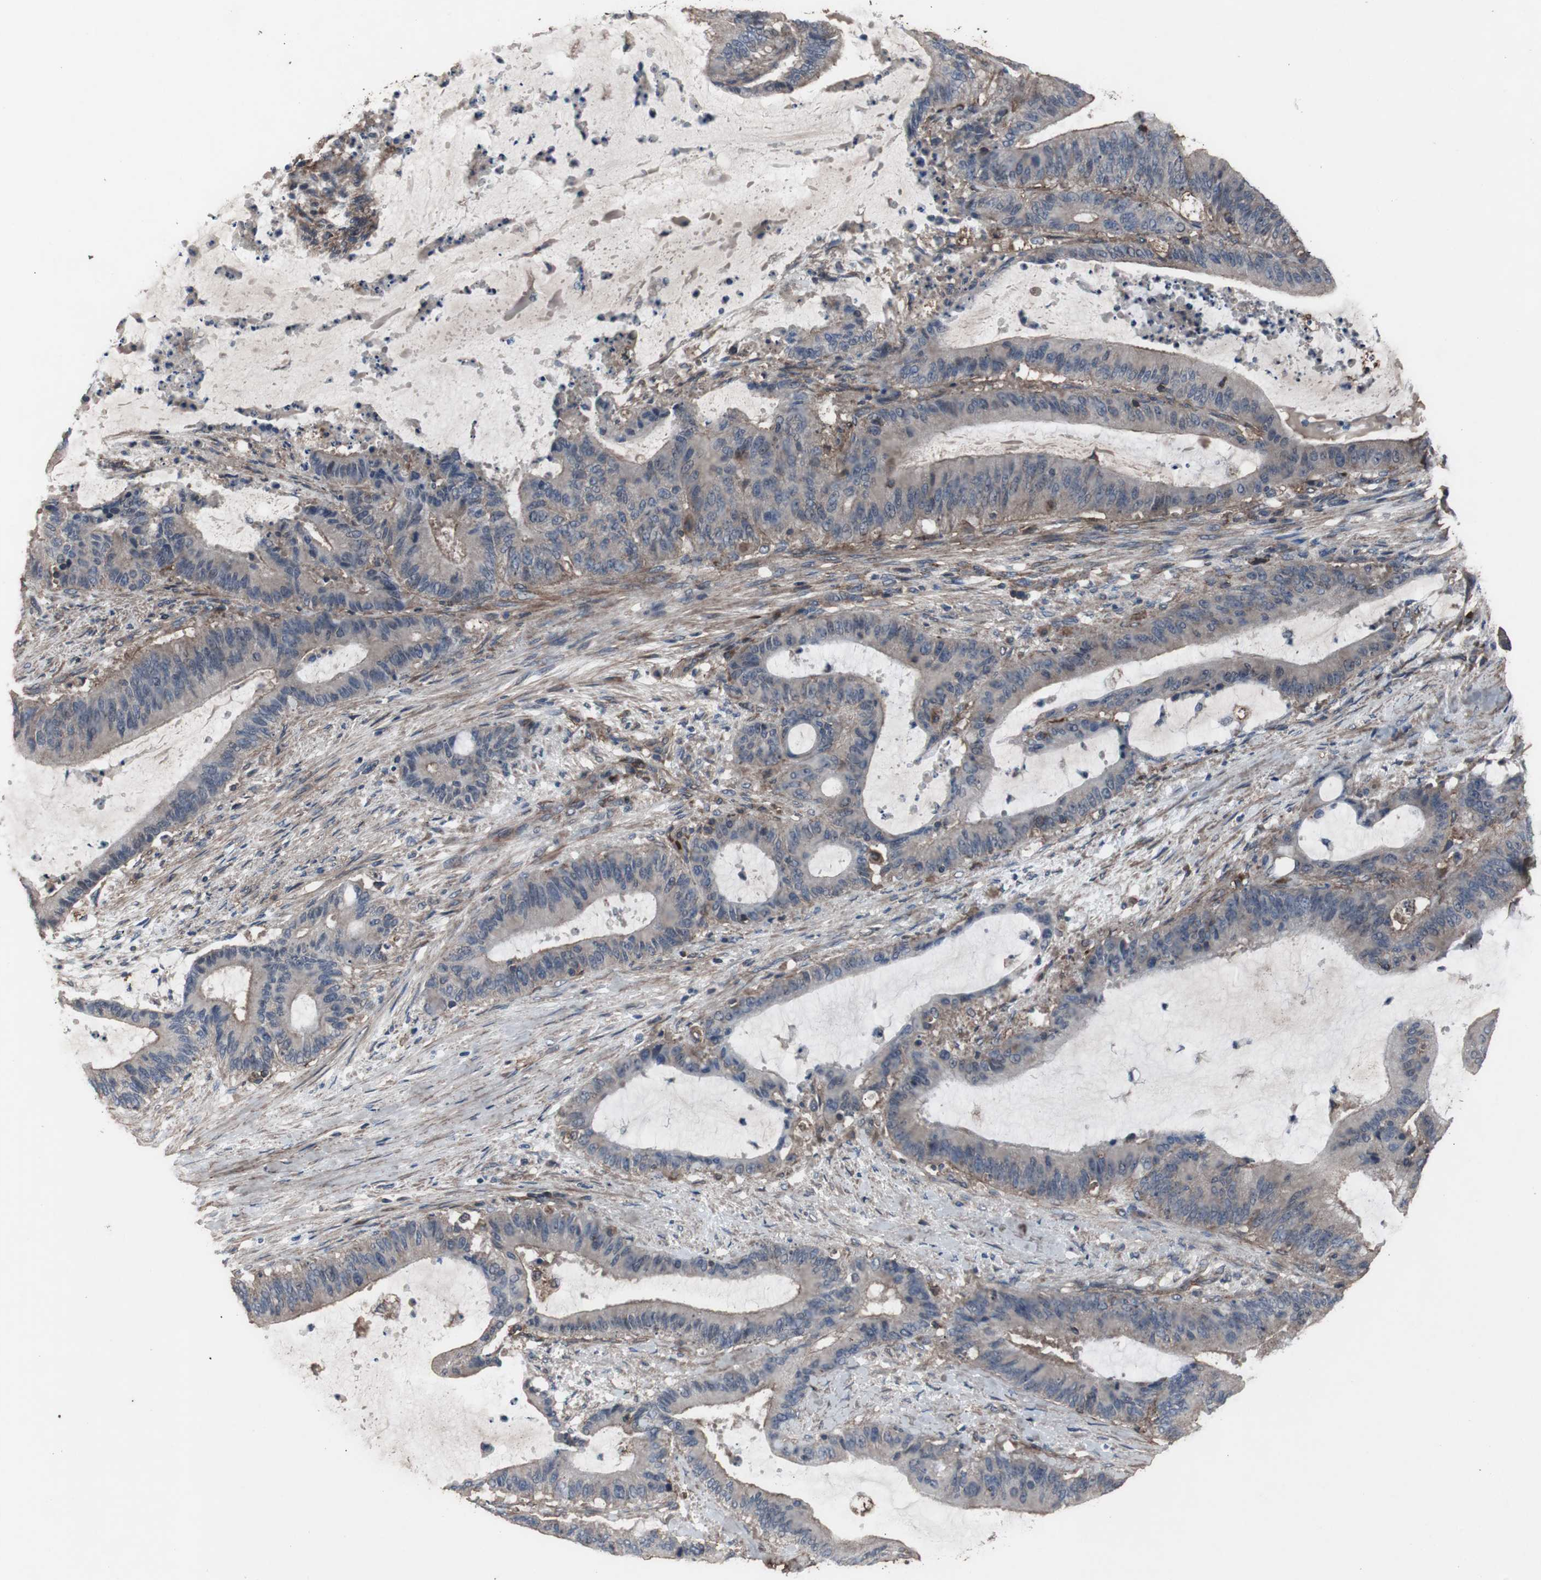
{"staining": {"intensity": "weak", "quantity": "25%-75%", "location": "cytoplasmic/membranous"}, "tissue": "liver cancer", "cell_type": "Tumor cells", "image_type": "cancer", "snomed": [{"axis": "morphology", "description": "Cholangiocarcinoma"}, {"axis": "topography", "description": "Liver"}], "caption": "Immunohistochemical staining of cholangiocarcinoma (liver) displays low levels of weak cytoplasmic/membranous staining in about 25%-75% of tumor cells. (Brightfield microscopy of DAB IHC at high magnification).", "gene": "COL6A2", "patient": {"sex": "female", "age": 73}}